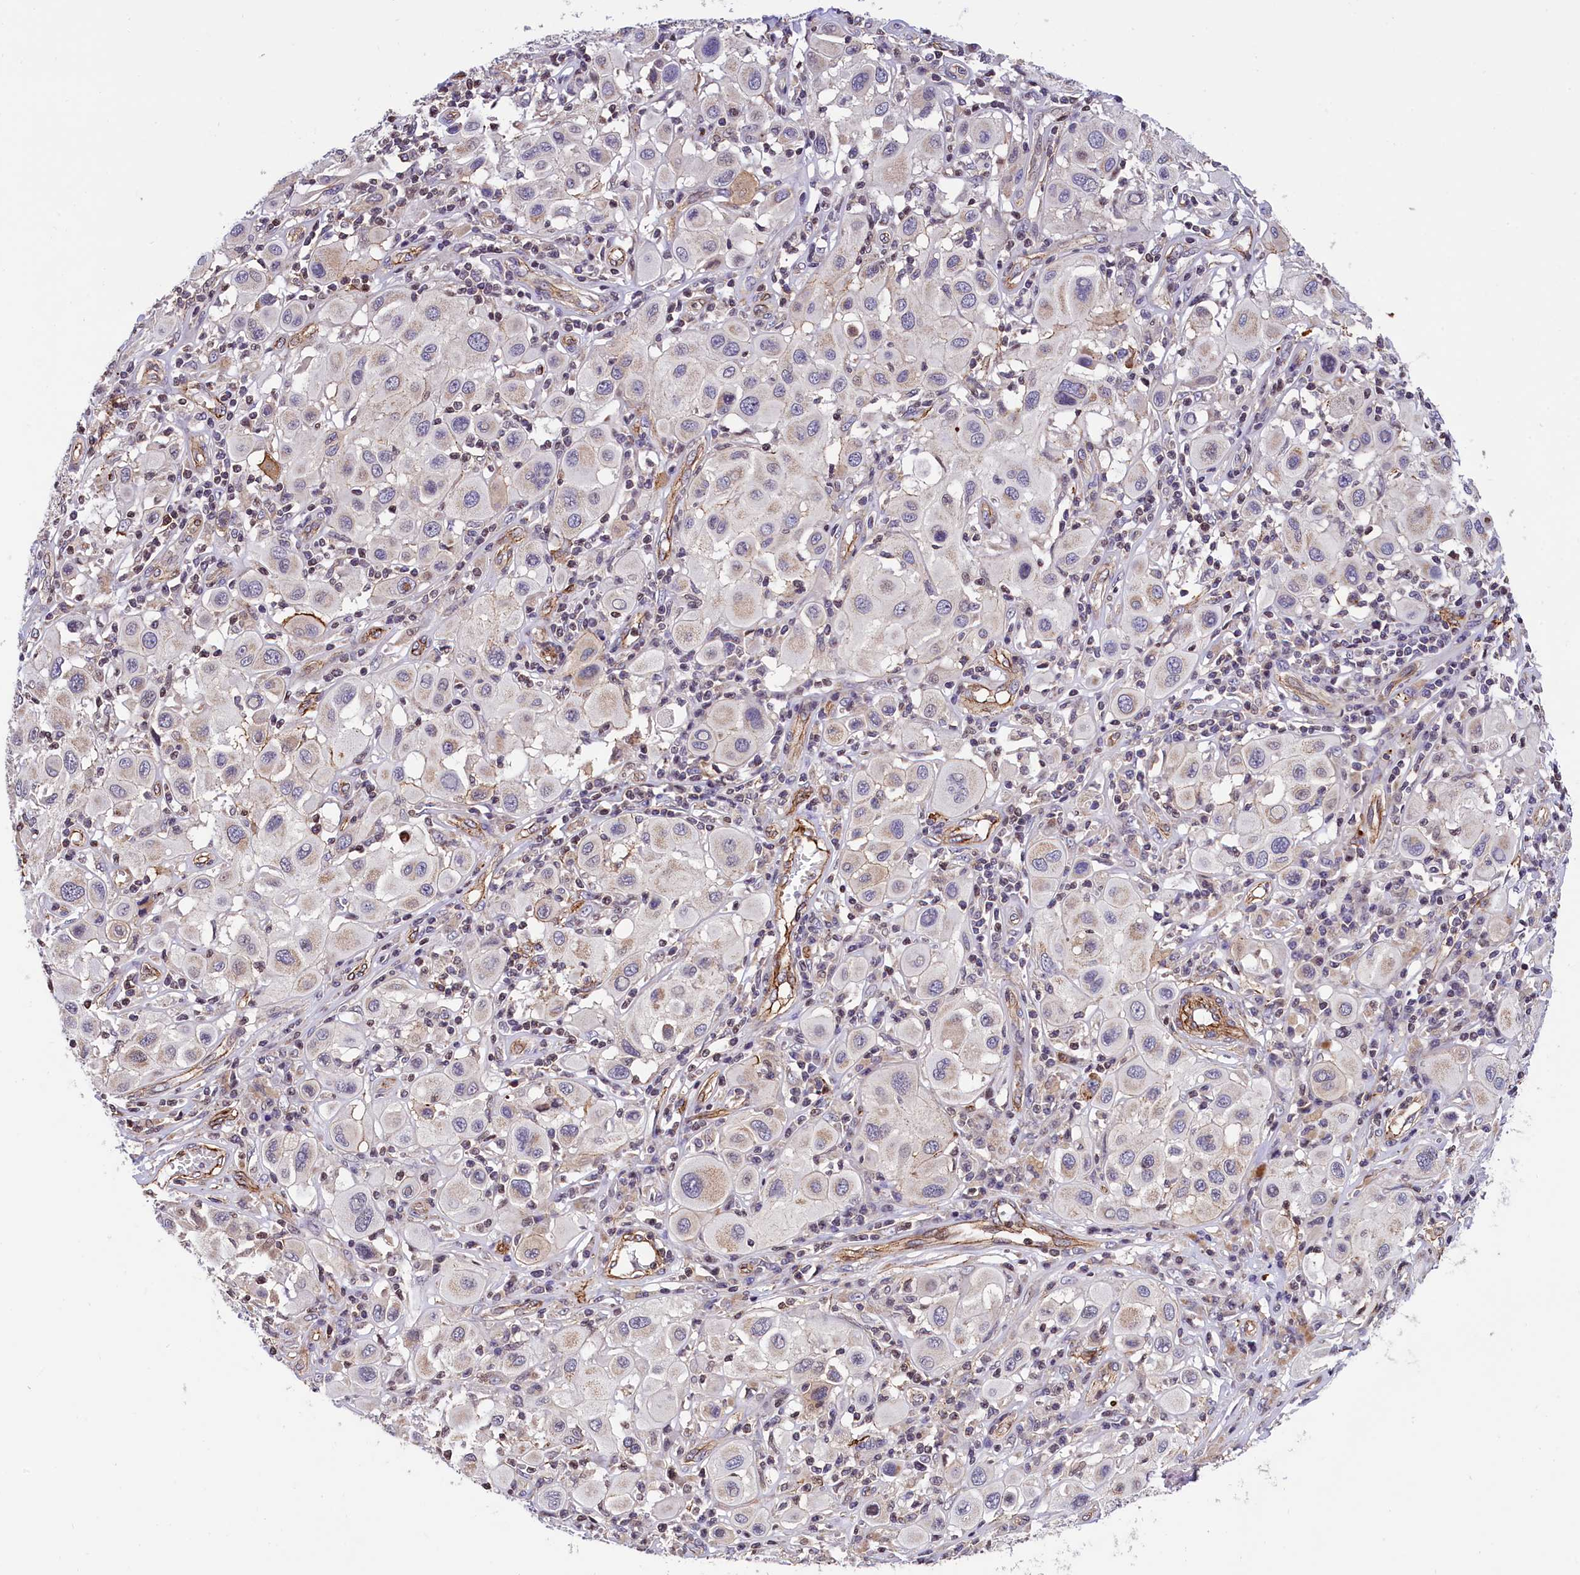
{"staining": {"intensity": "negative", "quantity": "none", "location": "none"}, "tissue": "melanoma", "cell_type": "Tumor cells", "image_type": "cancer", "snomed": [{"axis": "morphology", "description": "Malignant melanoma, Metastatic site"}, {"axis": "topography", "description": "Skin"}], "caption": "Melanoma was stained to show a protein in brown. There is no significant staining in tumor cells.", "gene": "ZNF2", "patient": {"sex": "male", "age": 41}}